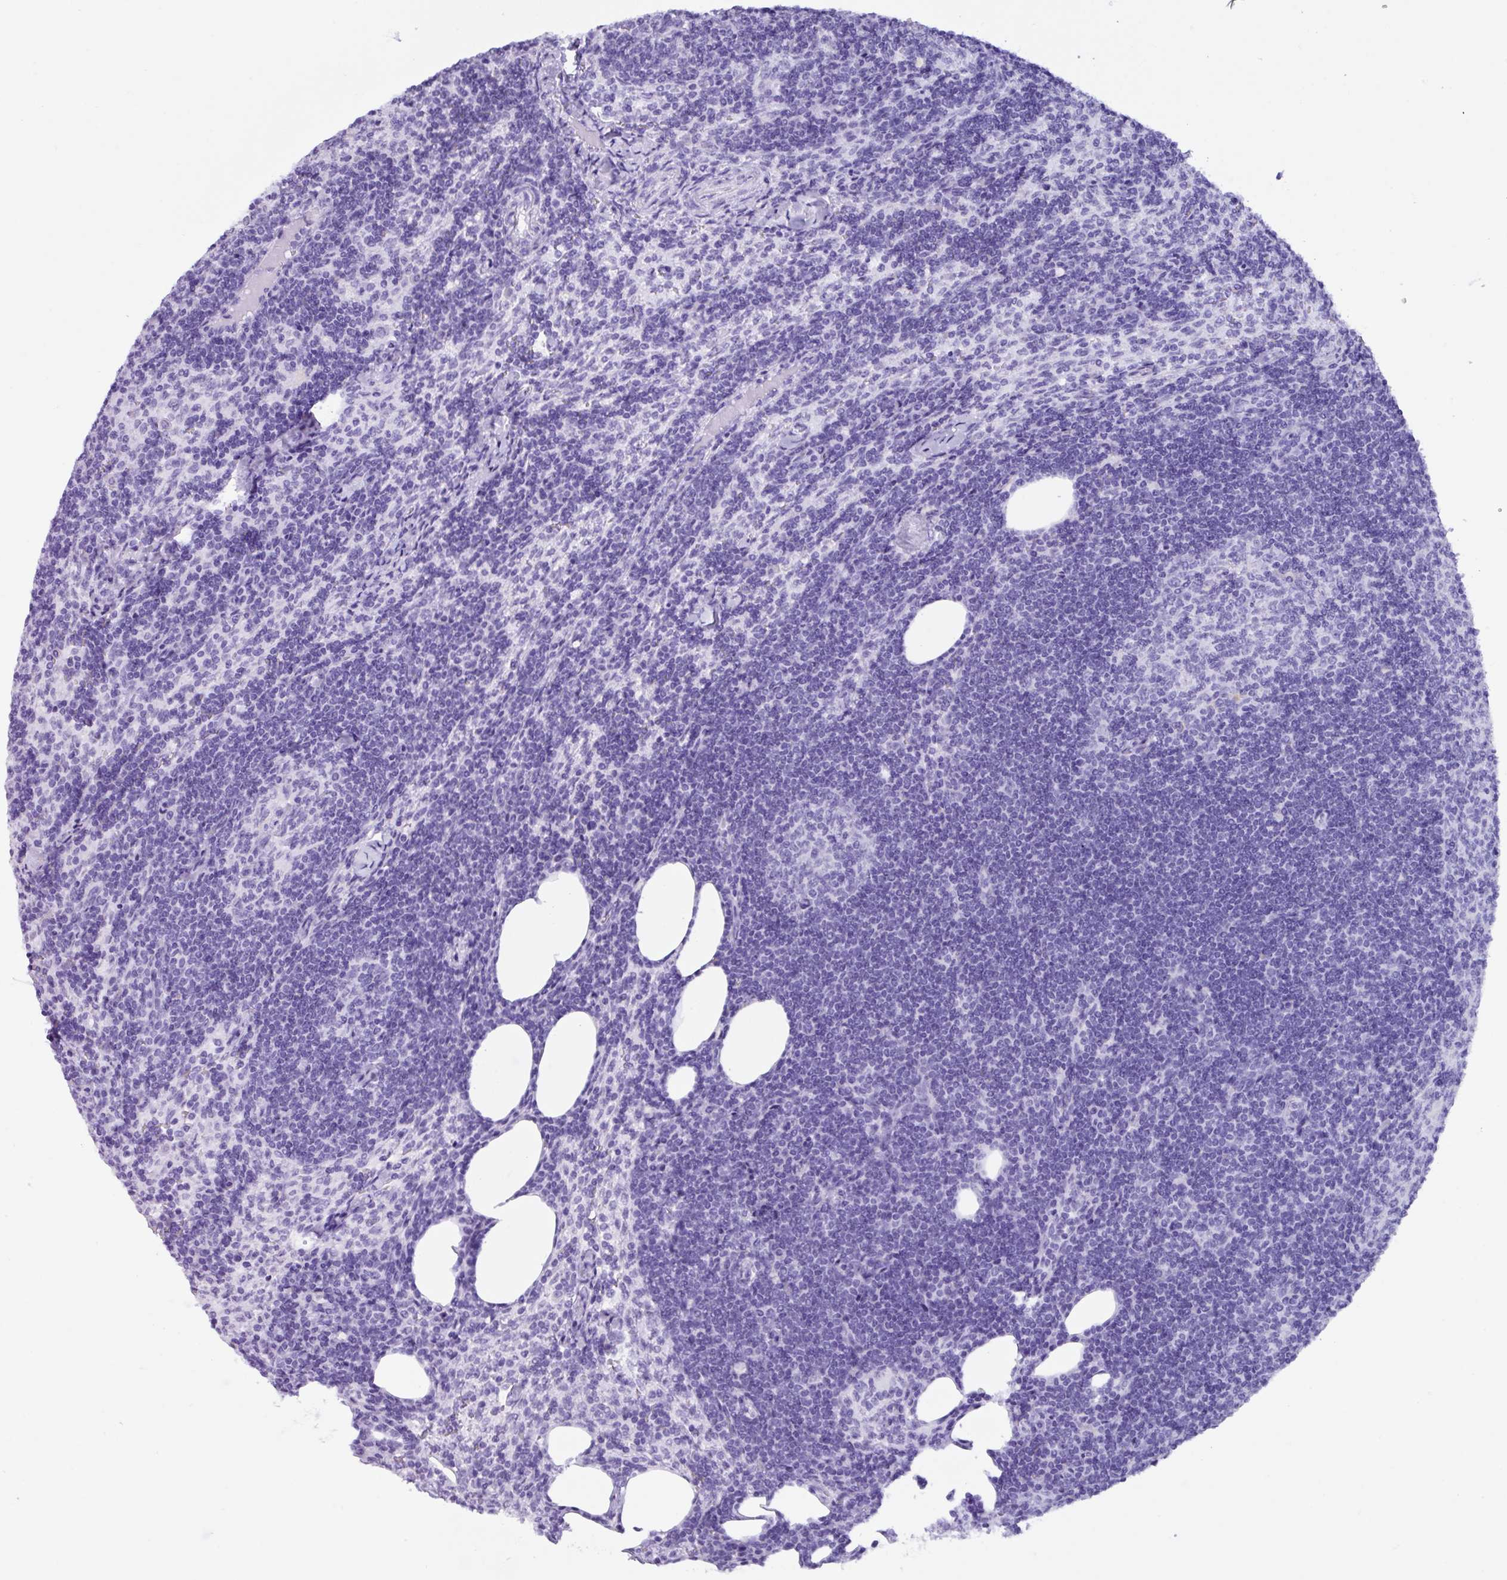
{"staining": {"intensity": "negative", "quantity": "none", "location": "none"}, "tissue": "lymph node", "cell_type": "Germinal center cells", "image_type": "normal", "snomed": [{"axis": "morphology", "description": "Normal tissue, NOS"}, {"axis": "topography", "description": "Lymph node"}], "caption": "Photomicrograph shows no protein staining in germinal center cells of unremarkable lymph node. The staining is performed using DAB brown chromogen with nuclei counter-stained in using hematoxylin.", "gene": "NCCRP1", "patient": {"sex": "female", "age": 52}}